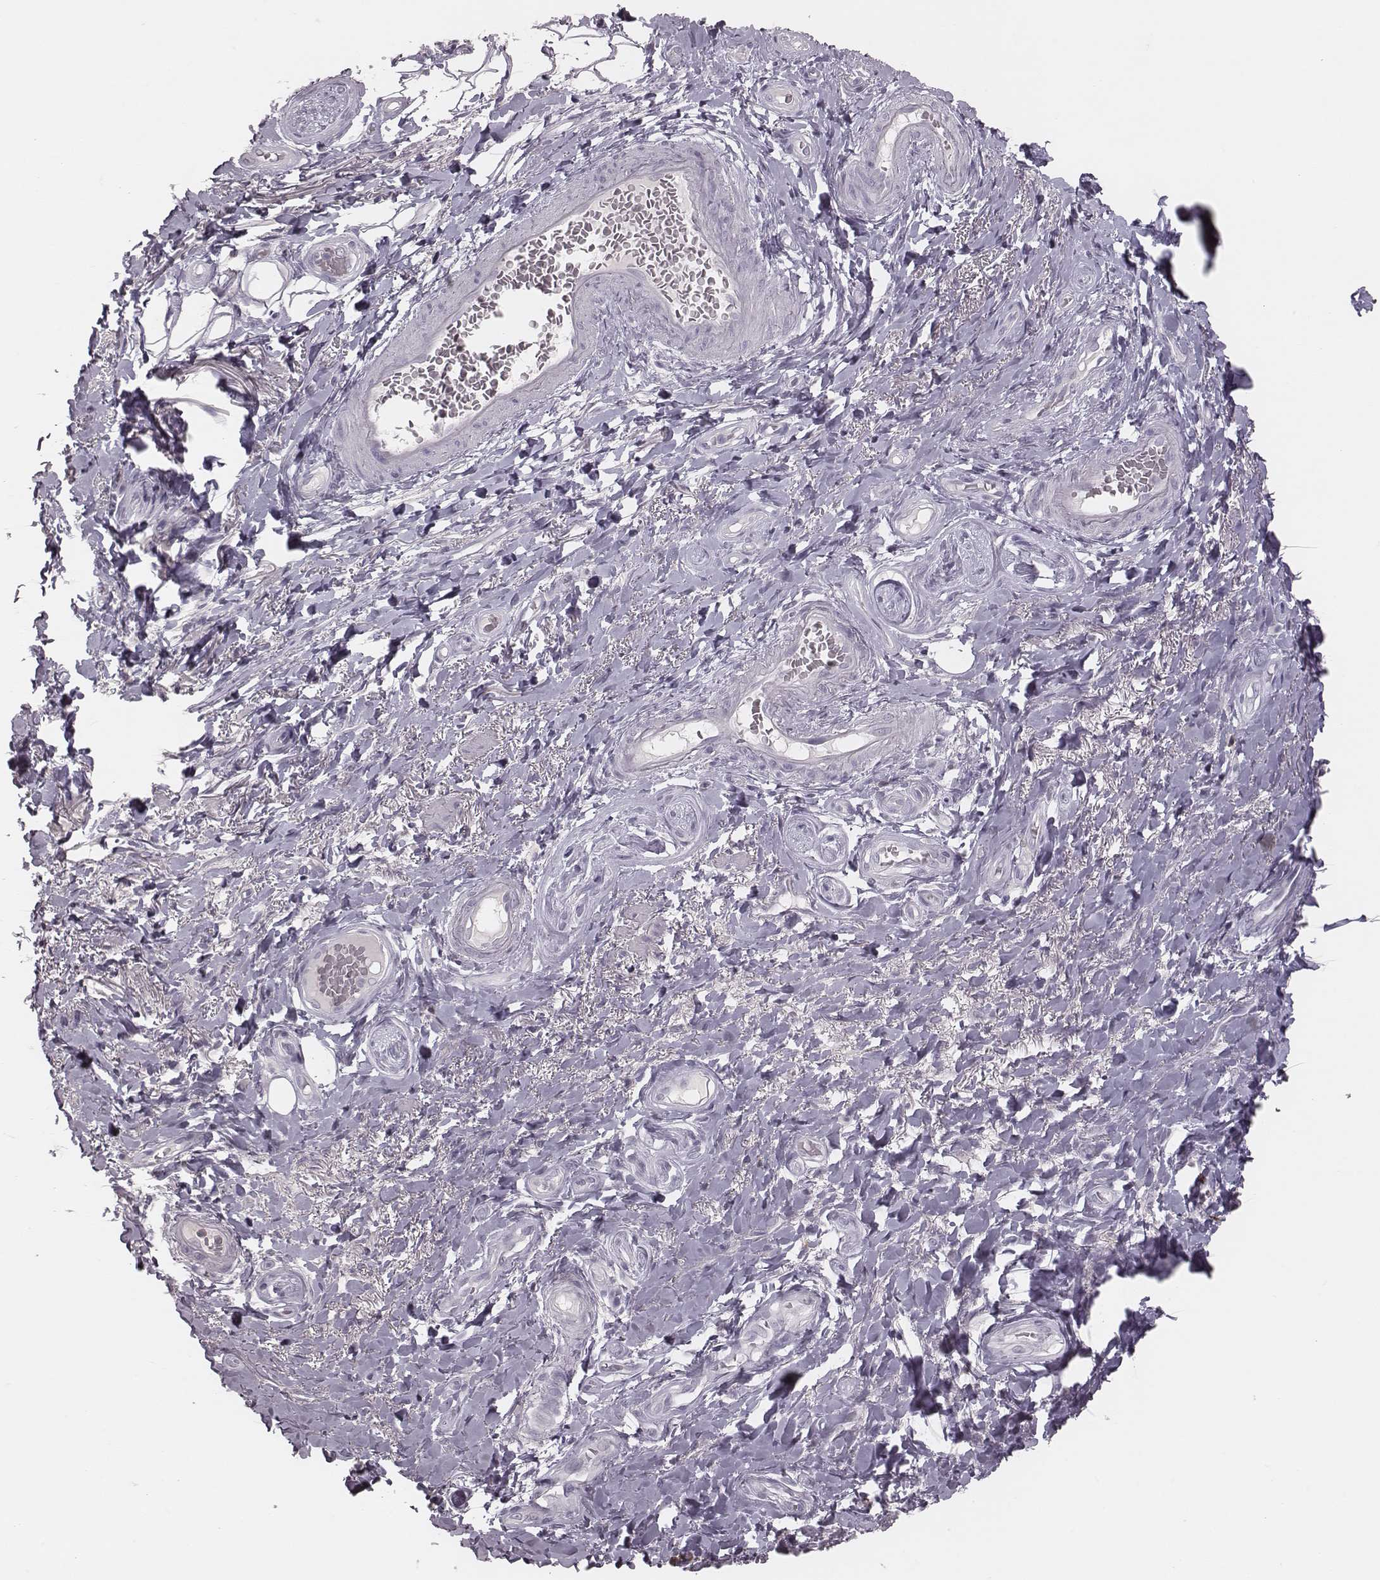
{"staining": {"intensity": "negative", "quantity": "none", "location": "none"}, "tissue": "adipose tissue", "cell_type": "Adipocytes", "image_type": "normal", "snomed": [{"axis": "morphology", "description": "Normal tissue, NOS"}, {"axis": "topography", "description": "Anal"}, {"axis": "topography", "description": "Peripheral nerve tissue"}], "caption": "DAB immunohistochemical staining of benign adipose tissue demonstrates no significant staining in adipocytes. (IHC, brightfield microscopy, high magnification).", "gene": "PDCD1", "patient": {"sex": "male", "age": 53}}